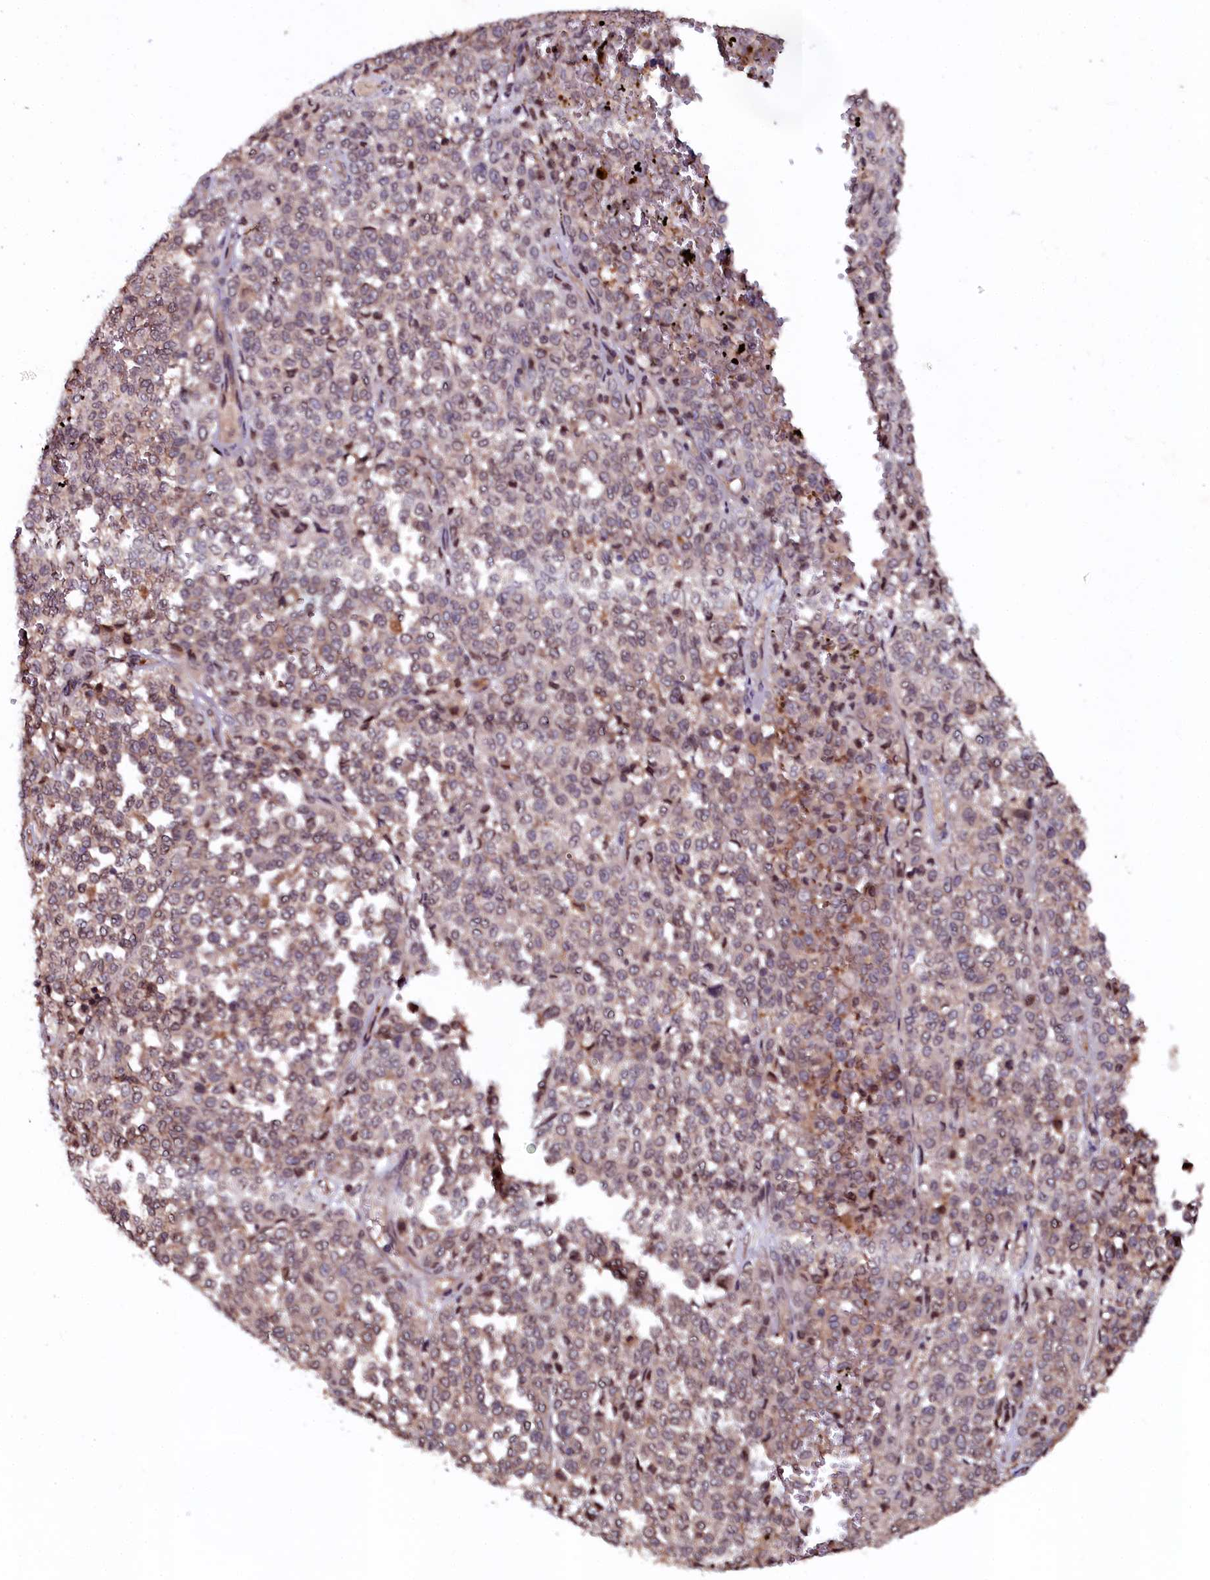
{"staining": {"intensity": "weak", "quantity": "<25%", "location": "cytoplasmic/membranous"}, "tissue": "melanoma", "cell_type": "Tumor cells", "image_type": "cancer", "snomed": [{"axis": "morphology", "description": "Malignant melanoma, Metastatic site"}, {"axis": "topography", "description": "Pancreas"}], "caption": "This is an IHC image of human malignant melanoma (metastatic site). There is no staining in tumor cells.", "gene": "N4BP1", "patient": {"sex": "female", "age": 30}}